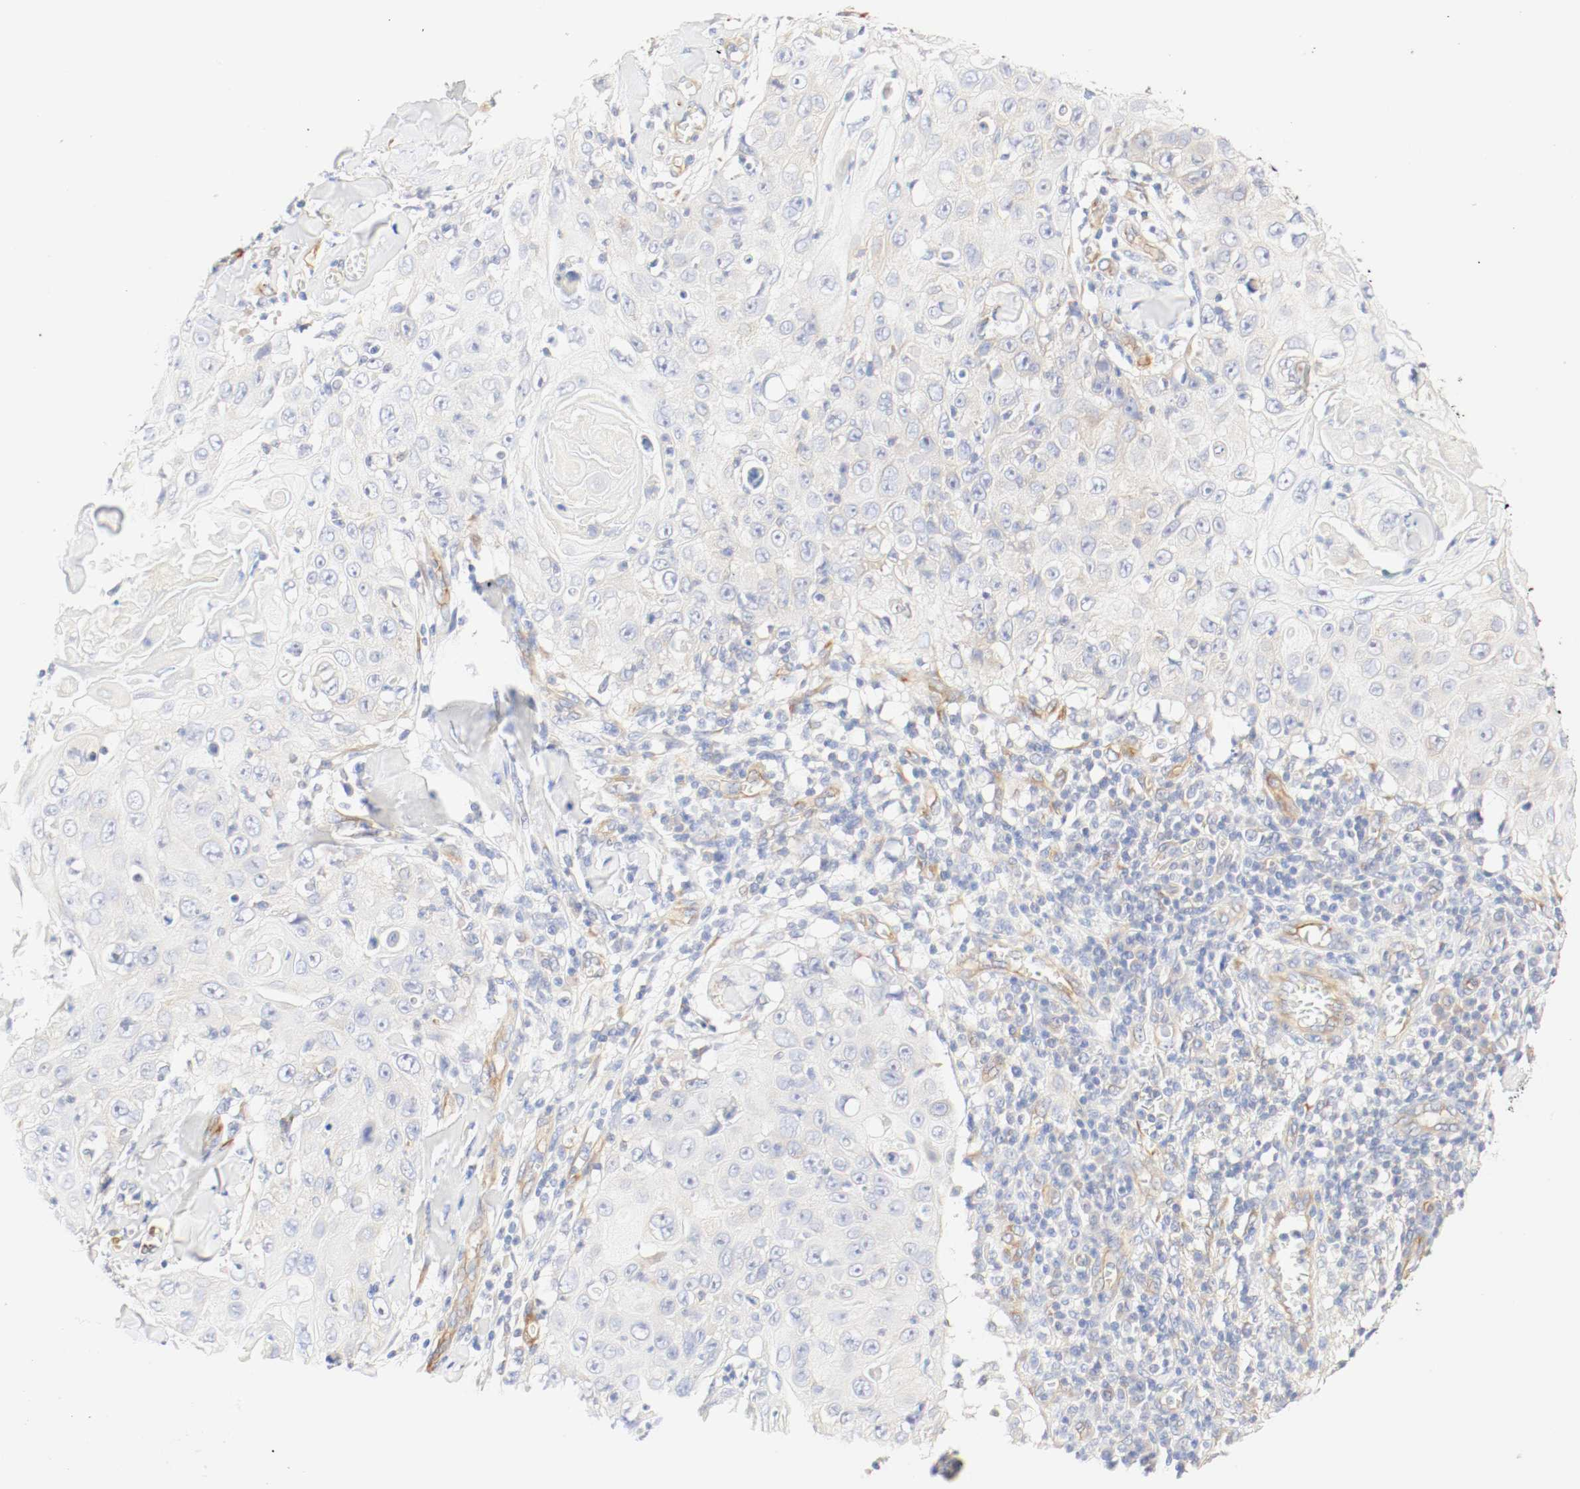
{"staining": {"intensity": "weak", "quantity": "<25%", "location": "cytoplasmic/membranous"}, "tissue": "skin cancer", "cell_type": "Tumor cells", "image_type": "cancer", "snomed": [{"axis": "morphology", "description": "Squamous cell carcinoma, NOS"}, {"axis": "topography", "description": "Skin"}], "caption": "The immunohistochemistry photomicrograph has no significant expression in tumor cells of skin cancer tissue.", "gene": "GIT1", "patient": {"sex": "male", "age": 86}}